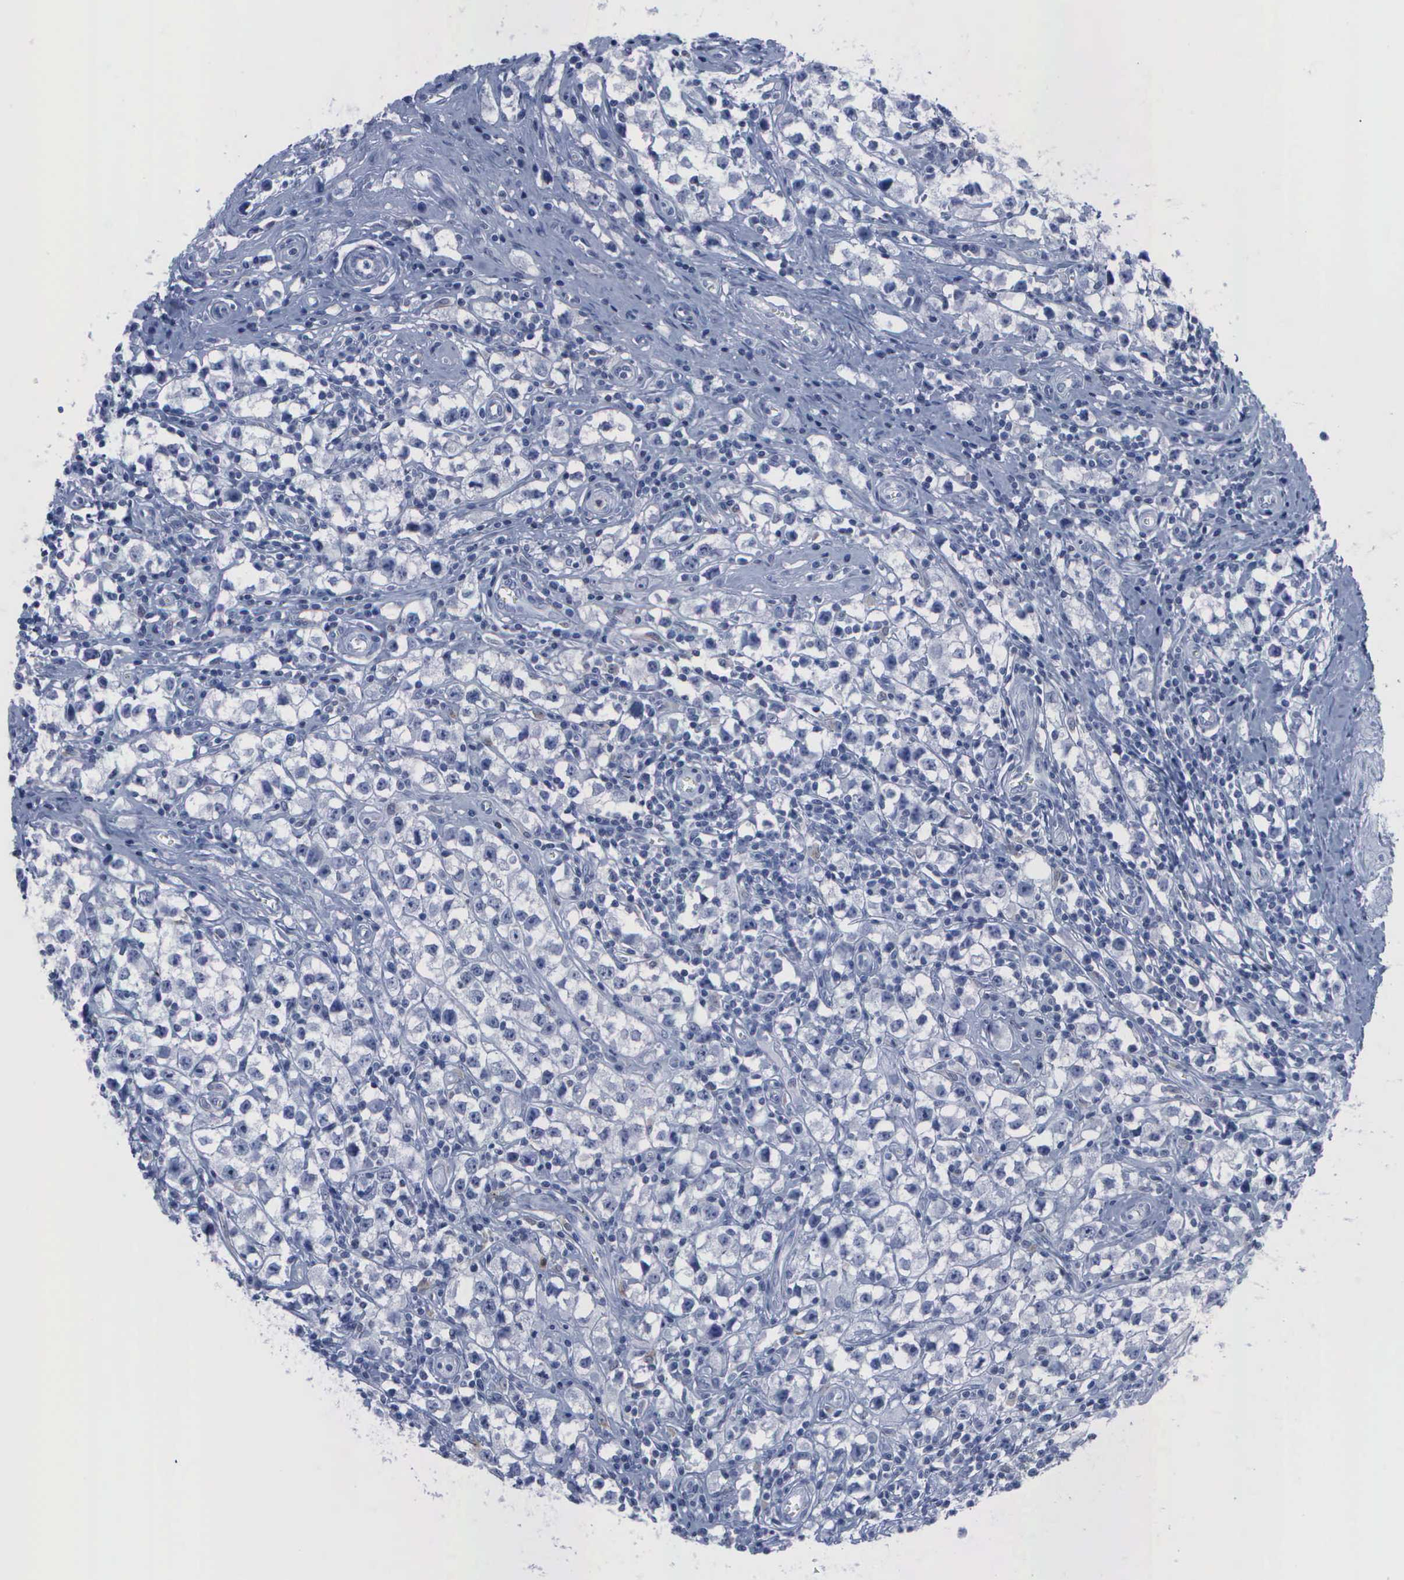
{"staining": {"intensity": "negative", "quantity": "none", "location": "none"}, "tissue": "testis cancer", "cell_type": "Tumor cells", "image_type": "cancer", "snomed": [{"axis": "morphology", "description": "Seminoma, NOS"}, {"axis": "topography", "description": "Testis"}], "caption": "High magnification brightfield microscopy of testis cancer (seminoma) stained with DAB (3,3'-diaminobenzidine) (brown) and counterstained with hematoxylin (blue): tumor cells show no significant staining.", "gene": "CSTA", "patient": {"sex": "male", "age": 35}}